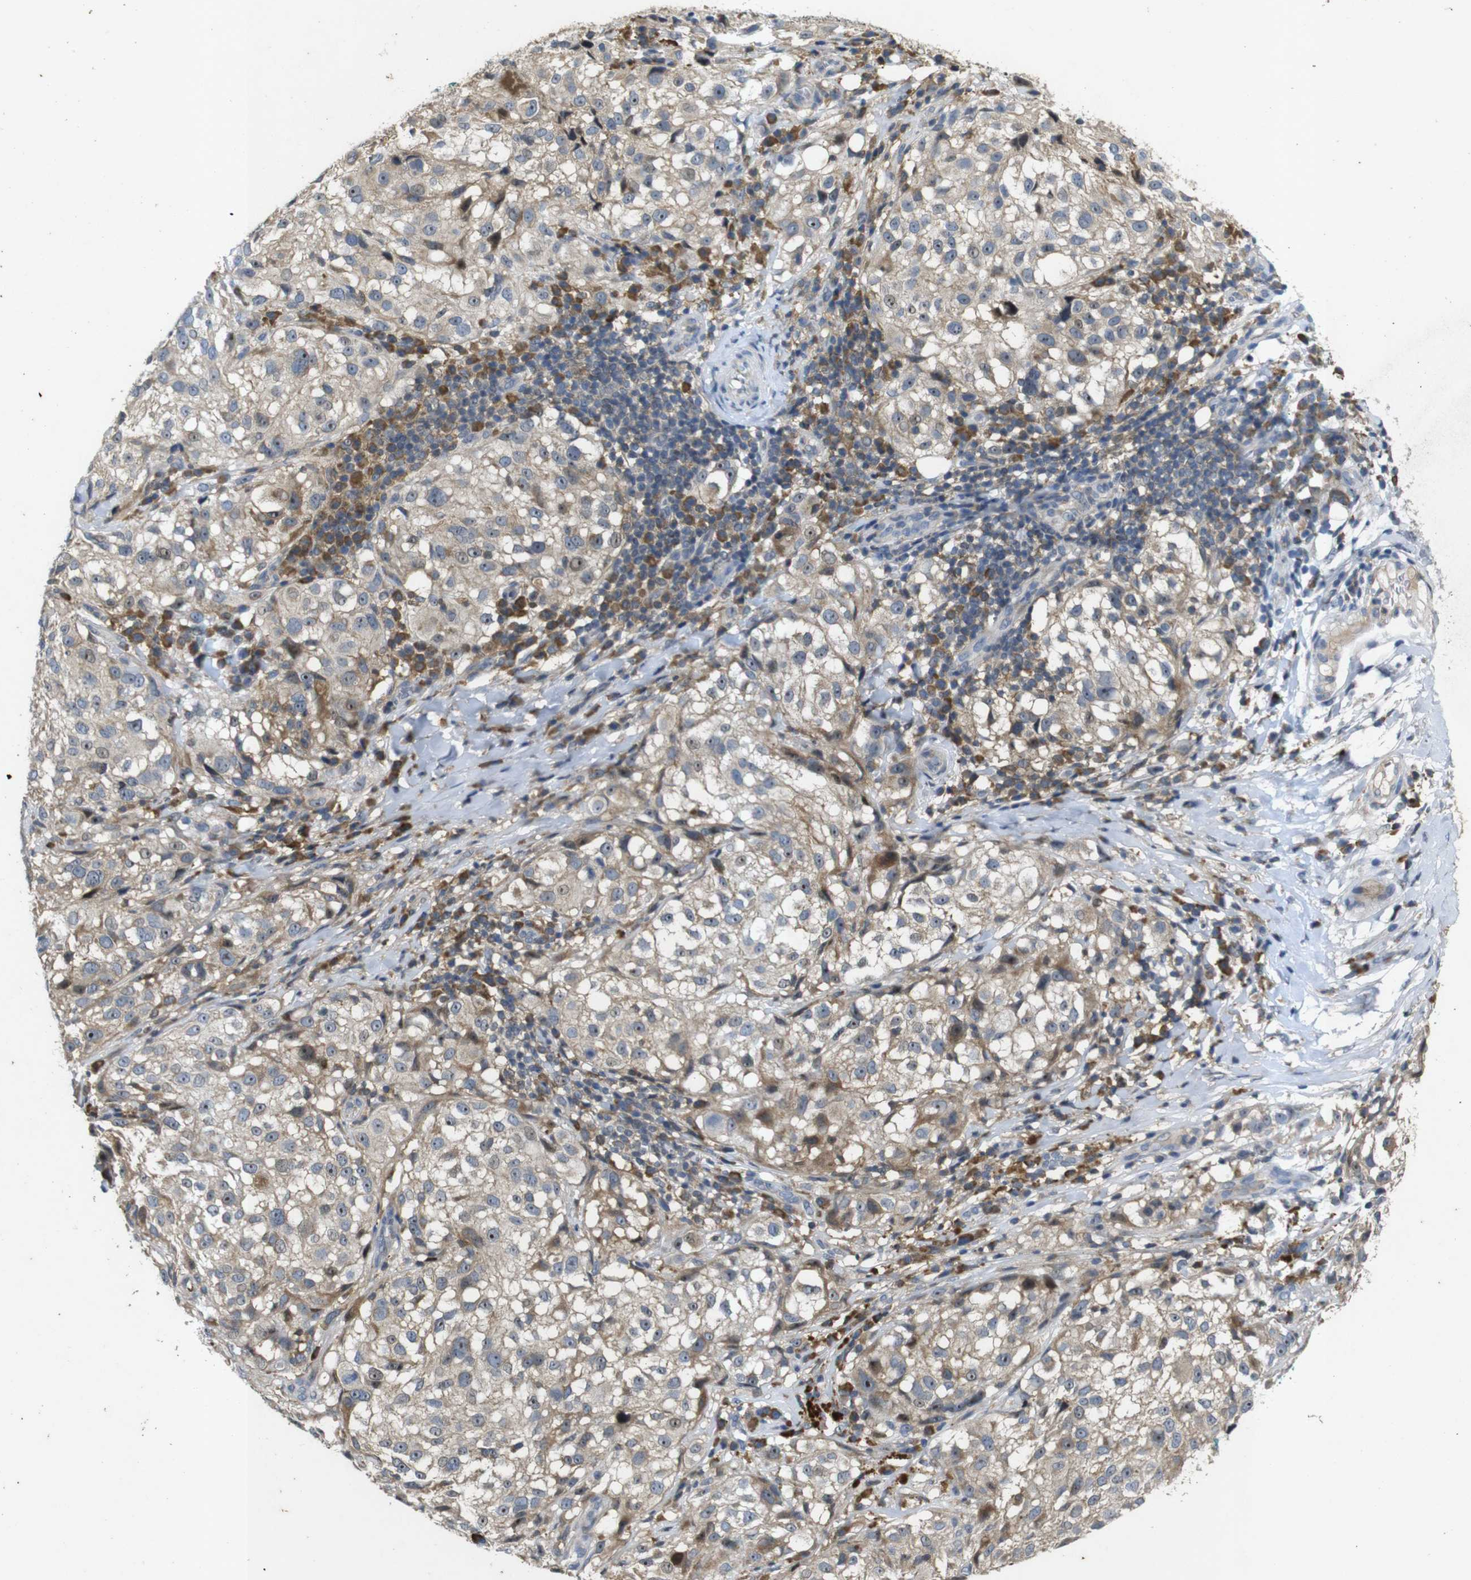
{"staining": {"intensity": "weak", "quantity": ">75%", "location": "cytoplasmic/membranous,nuclear"}, "tissue": "melanoma", "cell_type": "Tumor cells", "image_type": "cancer", "snomed": [{"axis": "morphology", "description": "Necrosis, NOS"}, {"axis": "morphology", "description": "Malignant melanoma, NOS"}, {"axis": "topography", "description": "Skin"}], "caption": "Immunohistochemistry (DAB) staining of human malignant melanoma reveals weak cytoplasmic/membranous and nuclear protein staining in approximately >75% of tumor cells. Nuclei are stained in blue.", "gene": "MAGI2", "patient": {"sex": "female", "age": 87}}